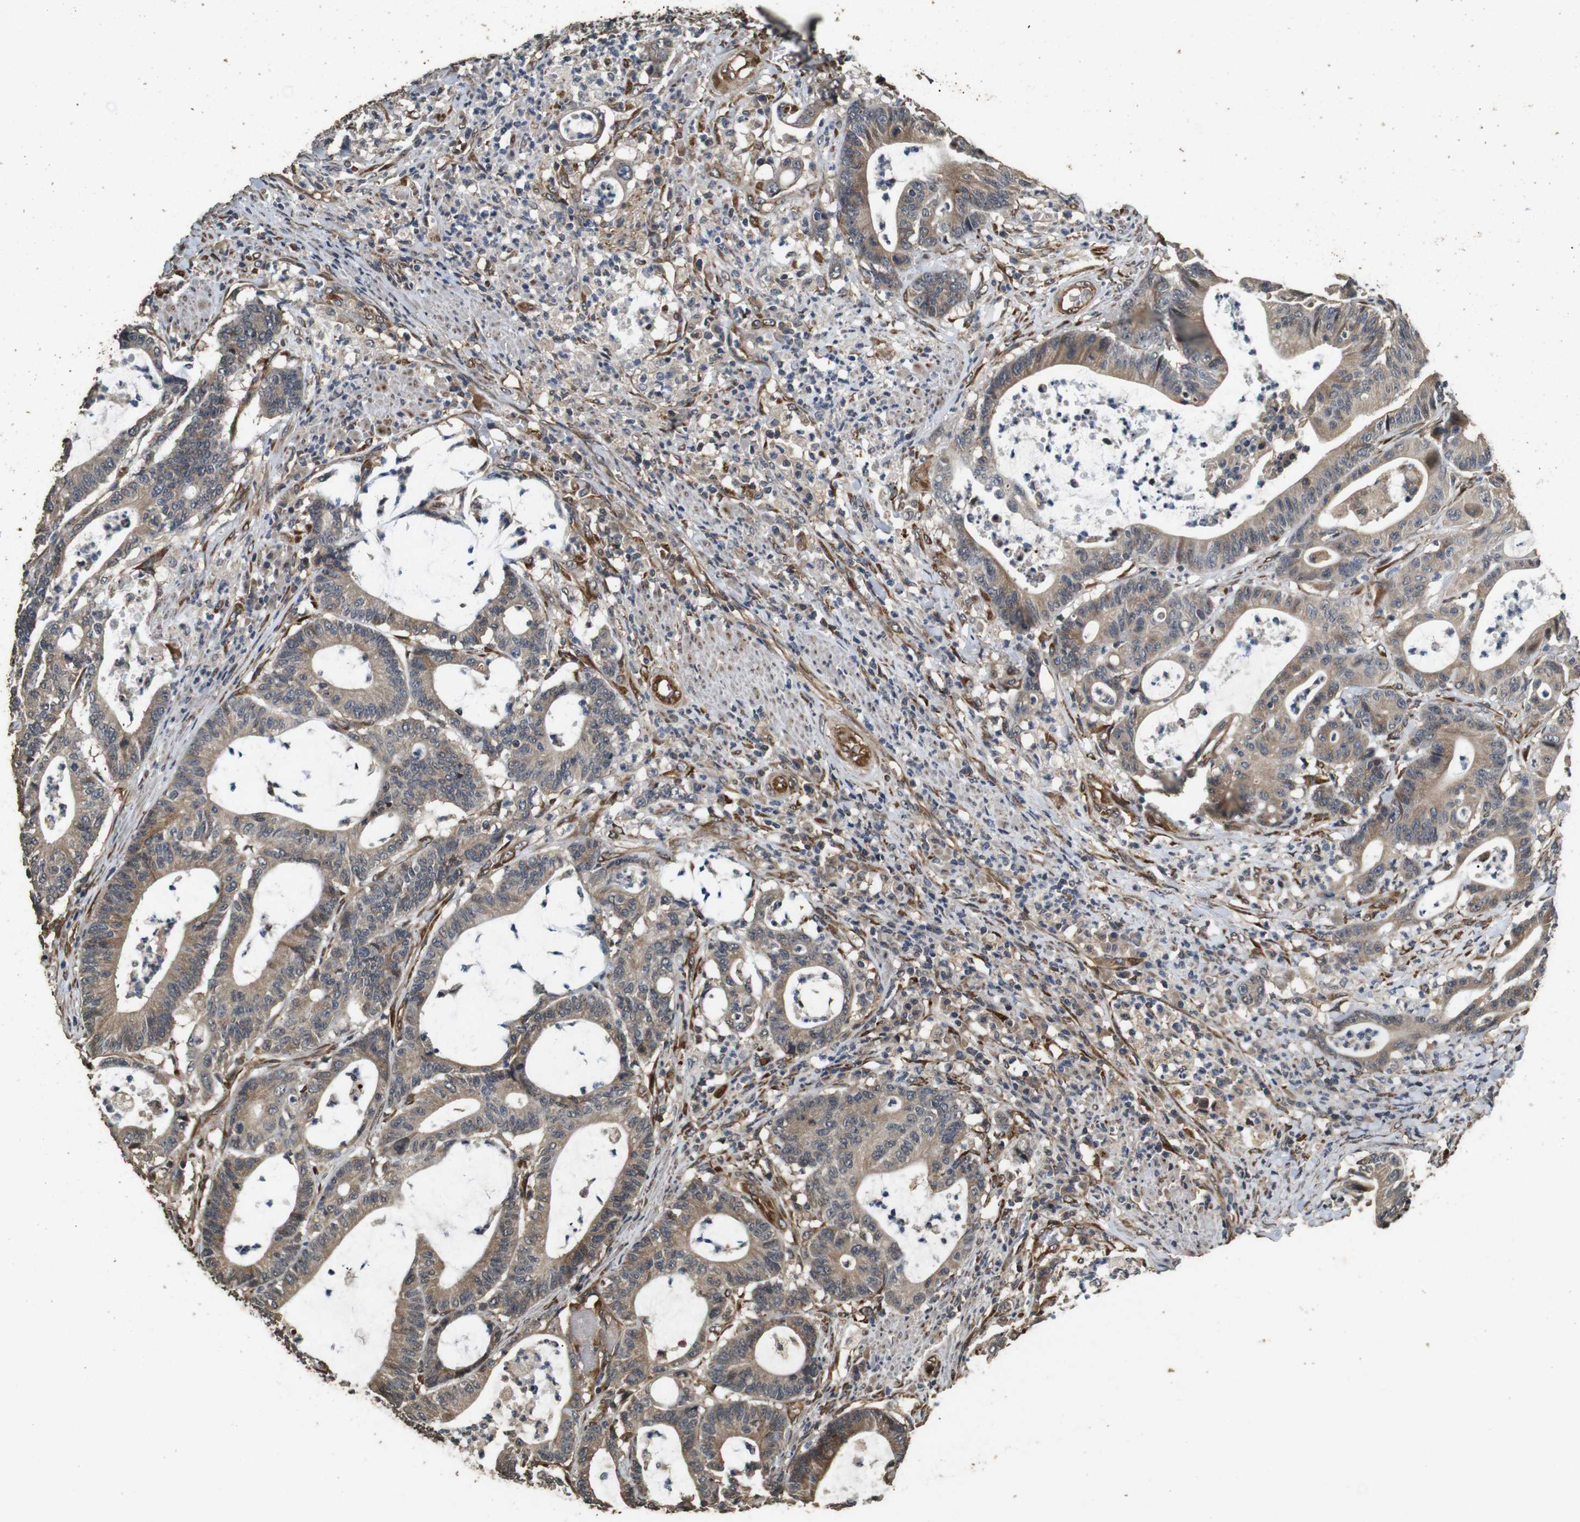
{"staining": {"intensity": "moderate", "quantity": ">75%", "location": "cytoplasmic/membranous"}, "tissue": "colorectal cancer", "cell_type": "Tumor cells", "image_type": "cancer", "snomed": [{"axis": "morphology", "description": "Adenocarcinoma, NOS"}, {"axis": "topography", "description": "Colon"}], "caption": "An image of colorectal adenocarcinoma stained for a protein reveals moderate cytoplasmic/membranous brown staining in tumor cells.", "gene": "CNPY4", "patient": {"sex": "female", "age": 84}}